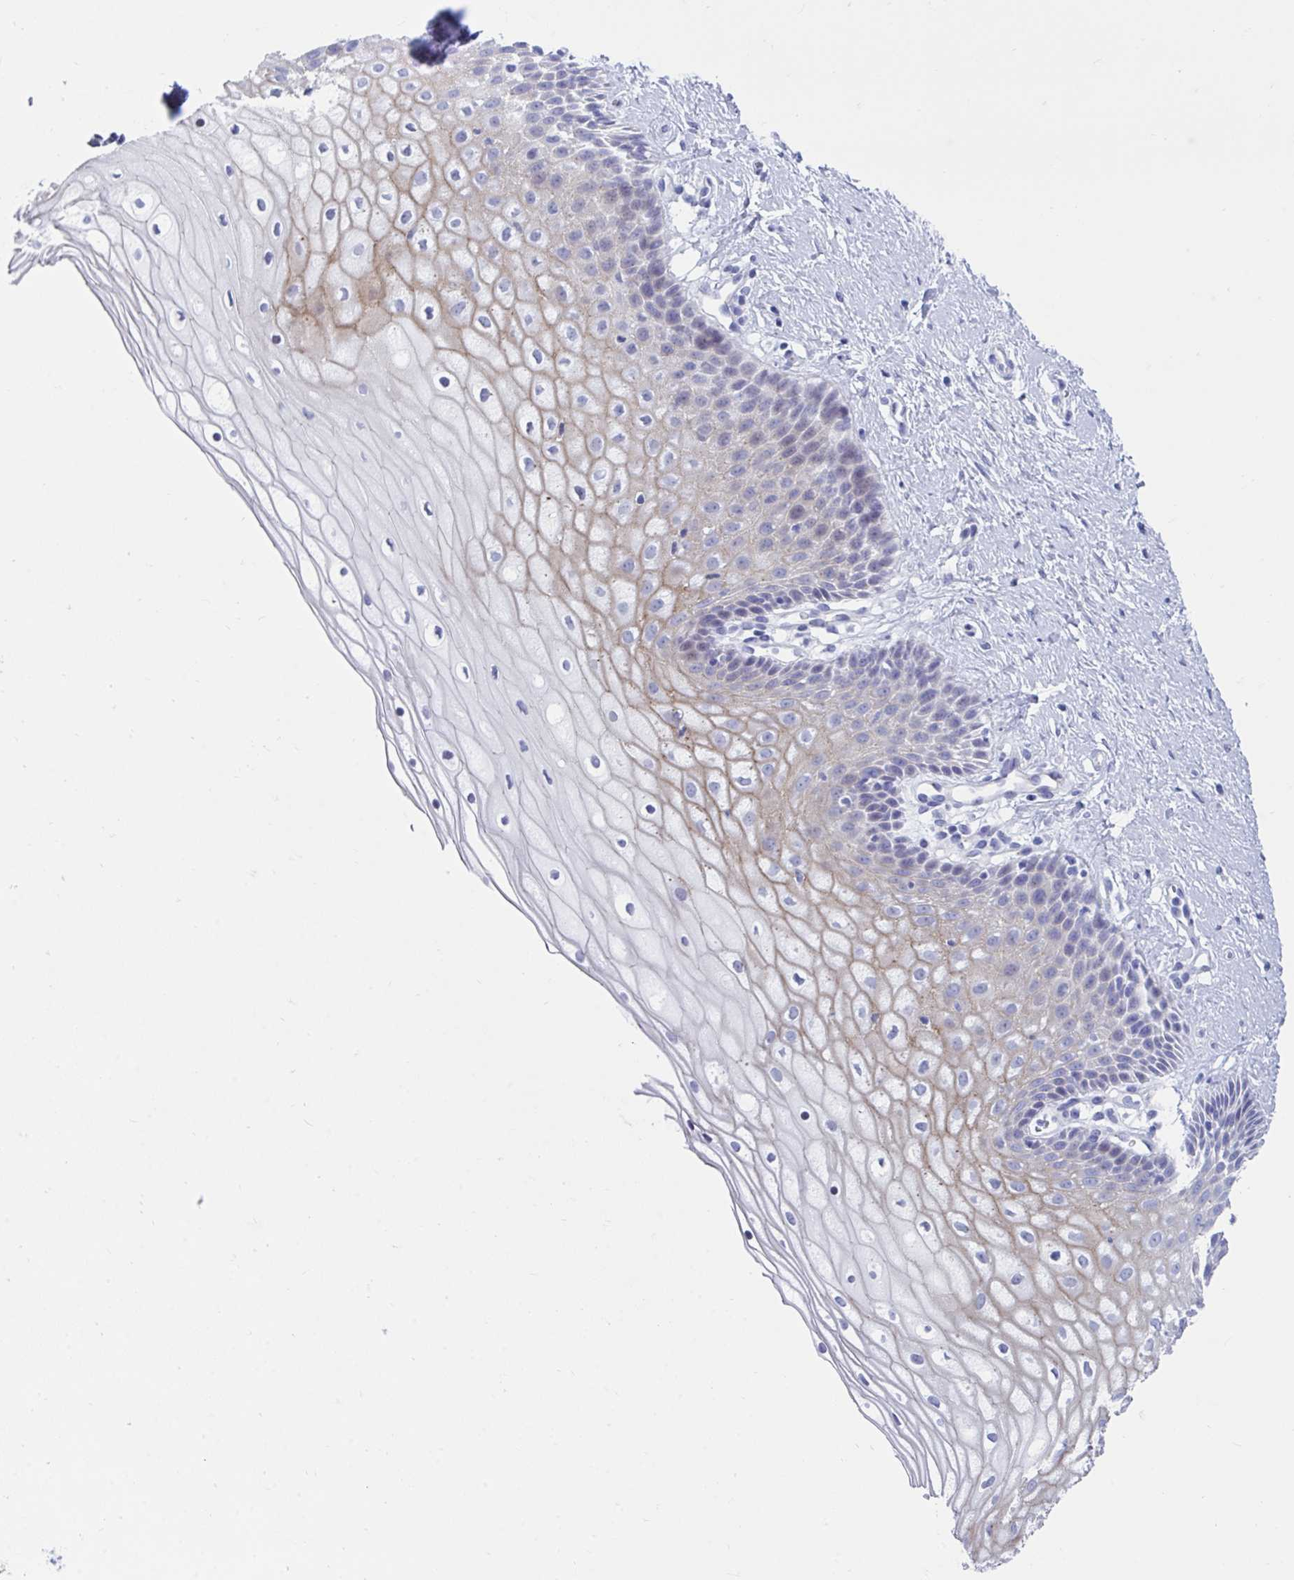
{"staining": {"intensity": "strong", "quantity": "<25%", "location": "cytoplasmic/membranous"}, "tissue": "cervix", "cell_type": "Glandular cells", "image_type": "normal", "snomed": [{"axis": "morphology", "description": "Normal tissue, NOS"}, {"axis": "topography", "description": "Cervix"}], "caption": "Protein staining shows strong cytoplasmic/membranous staining in about <25% of glandular cells in benign cervix. The protein of interest is shown in brown color, while the nuclei are stained blue.", "gene": "TTC30A", "patient": {"sex": "female", "age": 36}}